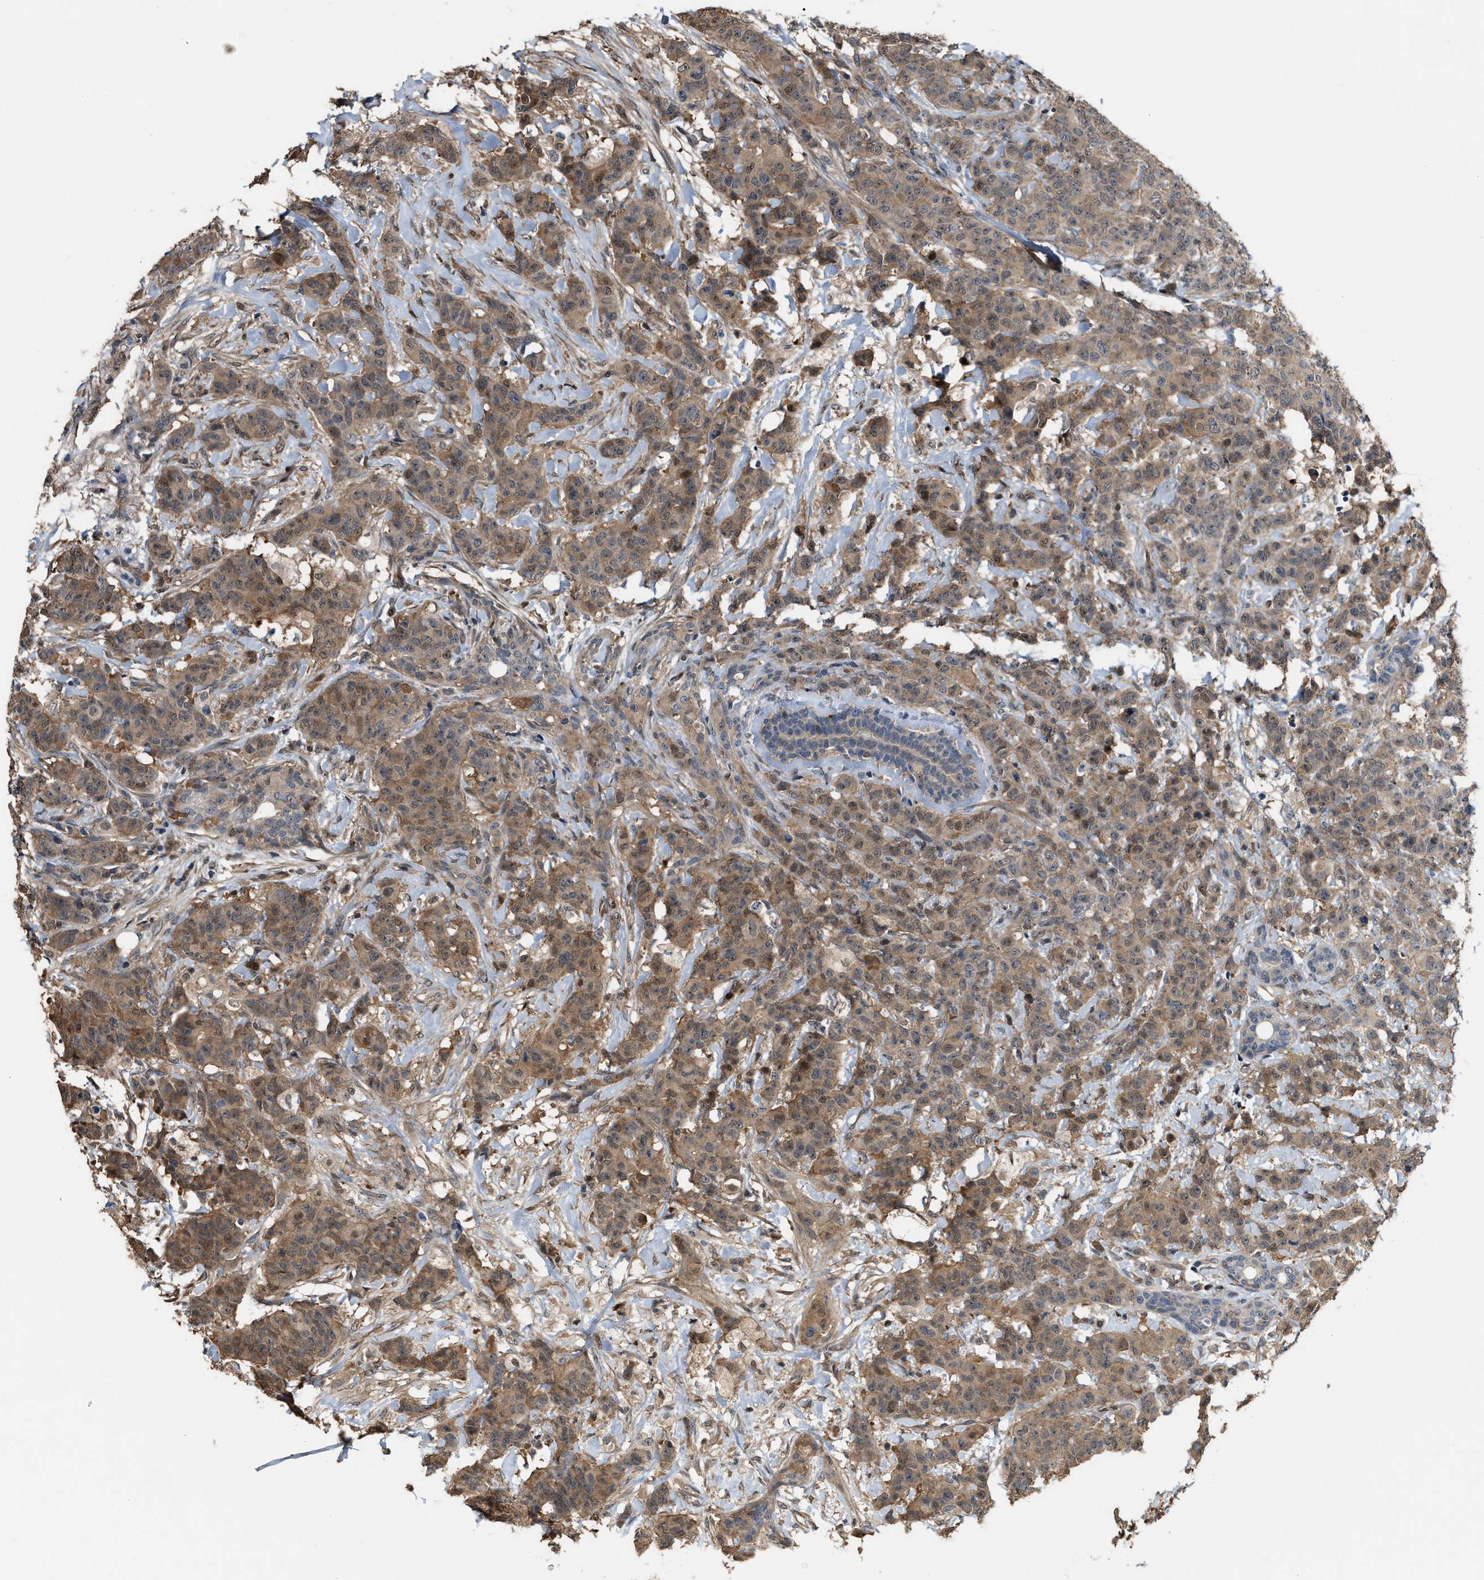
{"staining": {"intensity": "moderate", "quantity": ">75%", "location": "cytoplasmic/membranous"}, "tissue": "breast cancer", "cell_type": "Tumor cells", "image_type": "cancer", "snomed": [{"axis": "morphology", "description": "Normal tissue, NOS"}, {"axis": "morphology", "description": "Duct carcinoma"}, {"axis": "topography", "description": "Breast"}], "caption": "Moderate cytoplasmic/membranous staining is seen in approximately >75% of tumor cells in breast cancer (intraductal carcinoma).", "gene": "MTPN", "patient": {"sex": "female", "age": 40}}